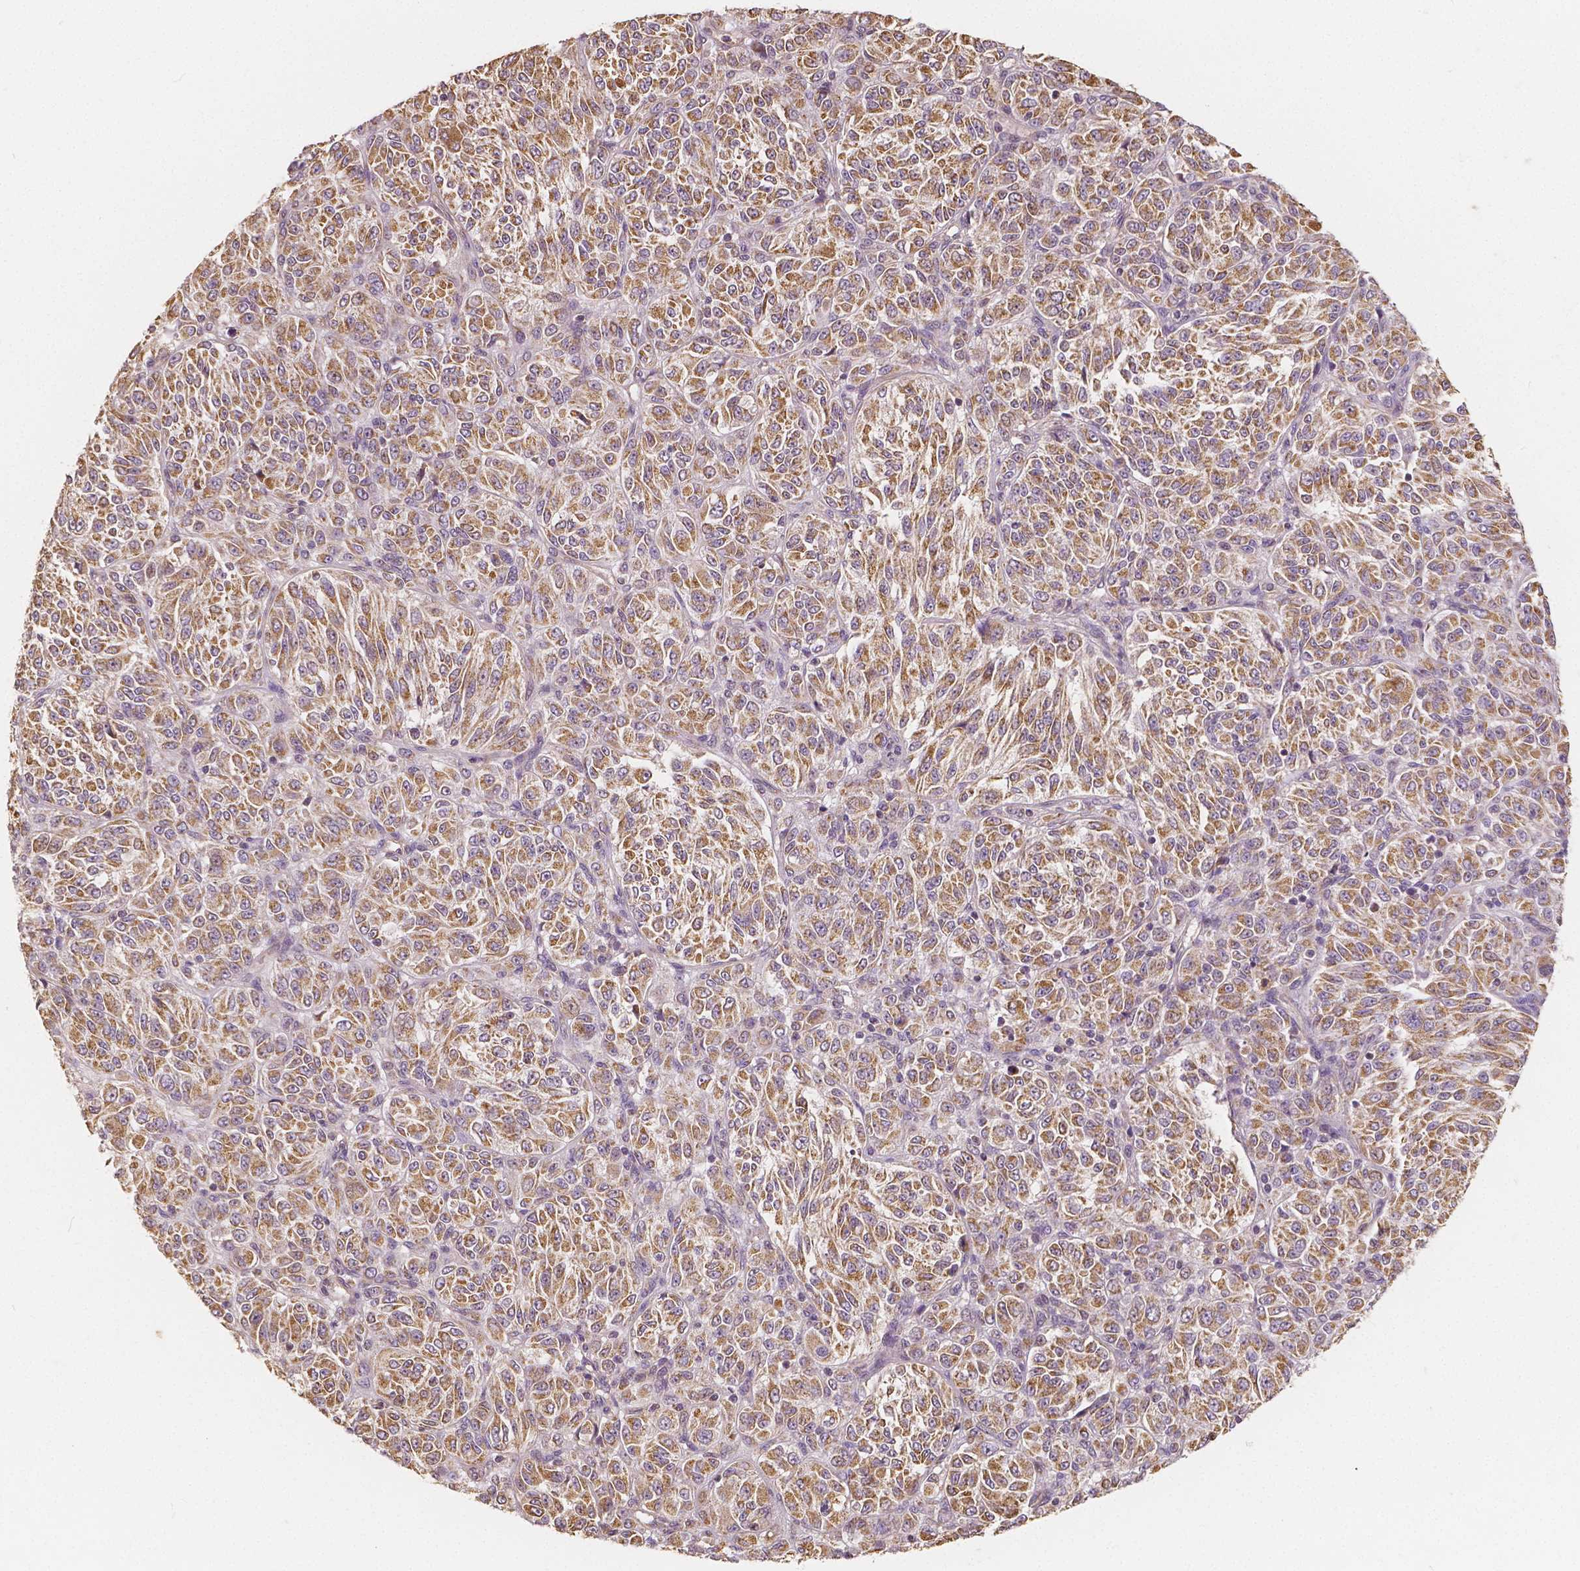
{"staining": {"intensity": "moderate", "quantity": ">75%", "location": "cytoplasmic/membranous"}, "tissue": "melanoma", "cell_type": "Tumor cells", "image_type": "cancer", "snomed": [{"axis": "morphology", "description": "Malignant melanoma, Metastatic site"}, {"axis": "topography", "description": "Brain"}], "caption": "Protein staining of malignant melanoma (metastatic site) tissue exhibits moderate cytoplasmic/membranous staining in approximately >75% of tumor cells.", "gene": "PEX26", "patient": {"sex": "female", "age": 56}}